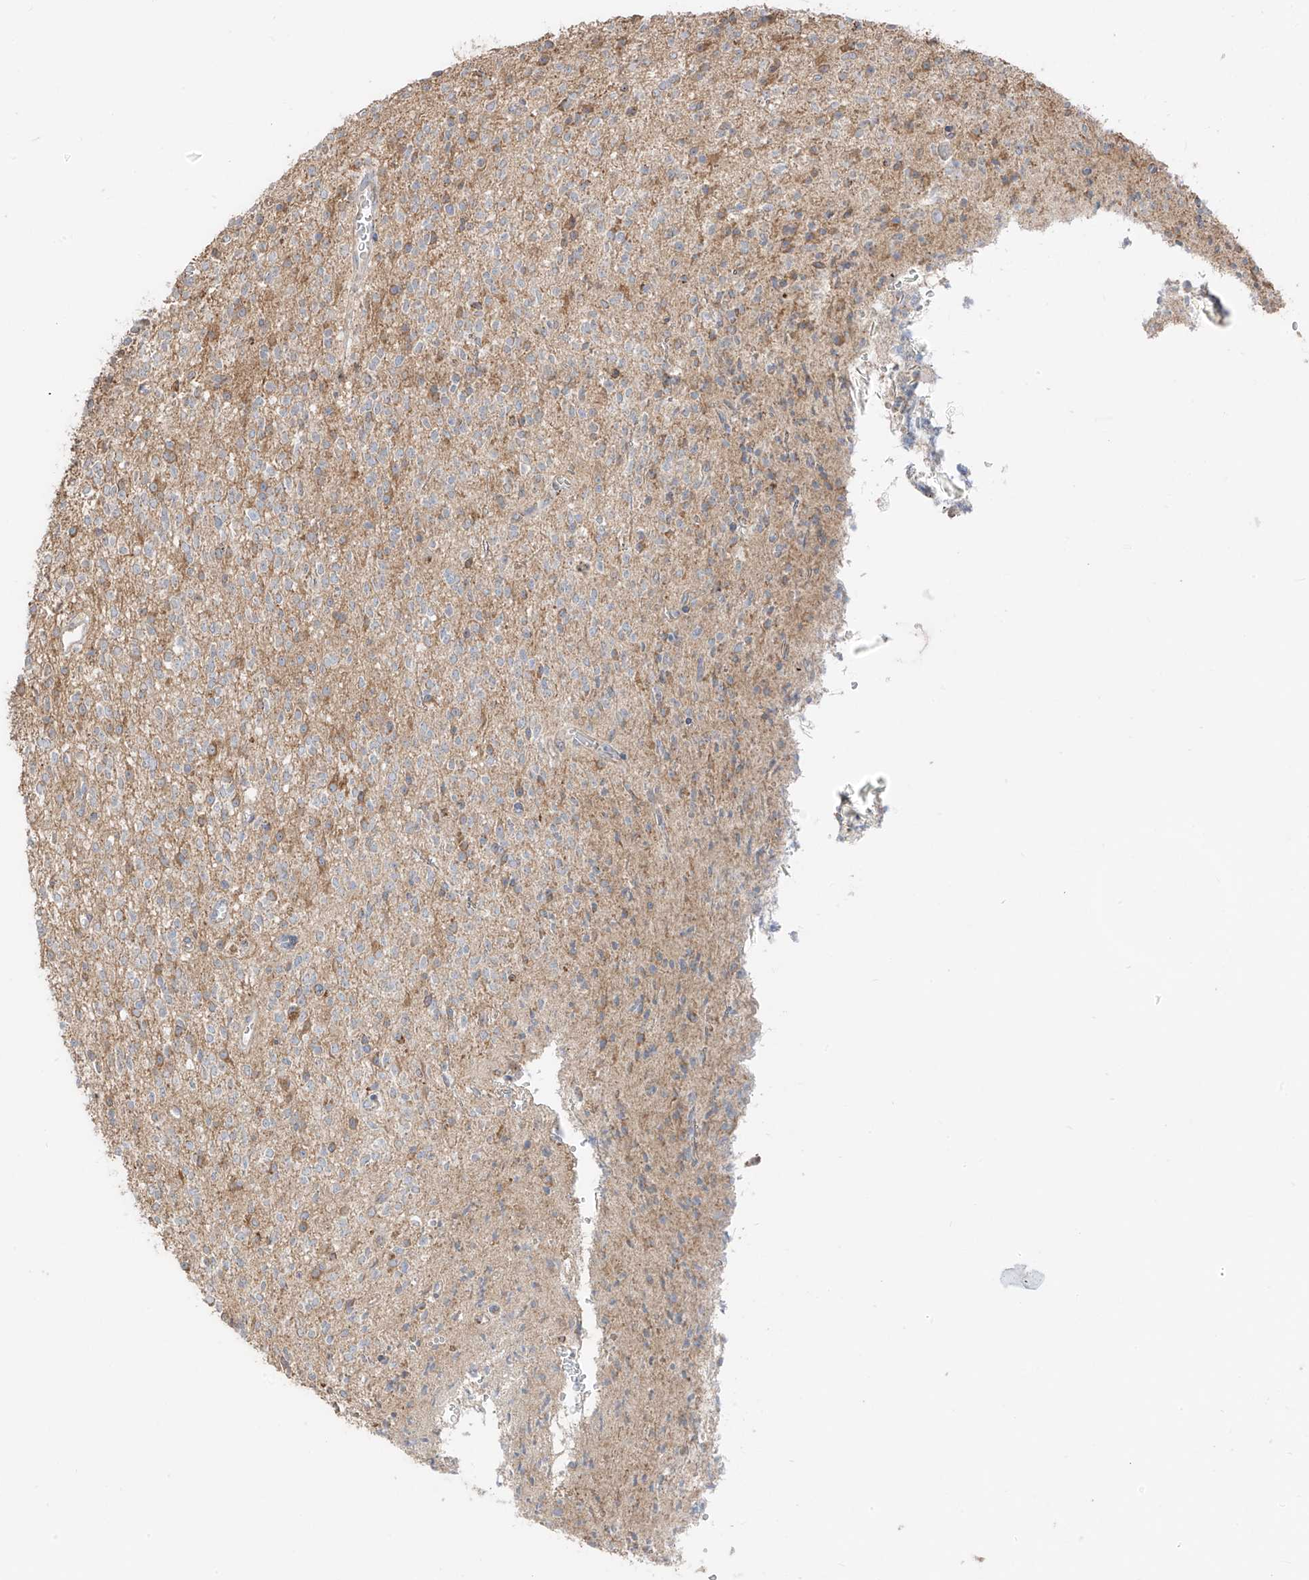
{"staining": {"intensity": "negative", "quantity": "none", "location": "none"}, "tissue": "glioma", "cell_type": "Tumor cells", "image_type": "cancer", "snomed": [{"axis": "morphology", "description": "Glioma, malignant, High grade"}, {"axis": "topography", "description": "Brain"}], "caption": "Glioma stained for a protein using IHC shows no staining tumor cells.", "gene": "ETHE1", "patient": {"sex": "male", "age": 34}}